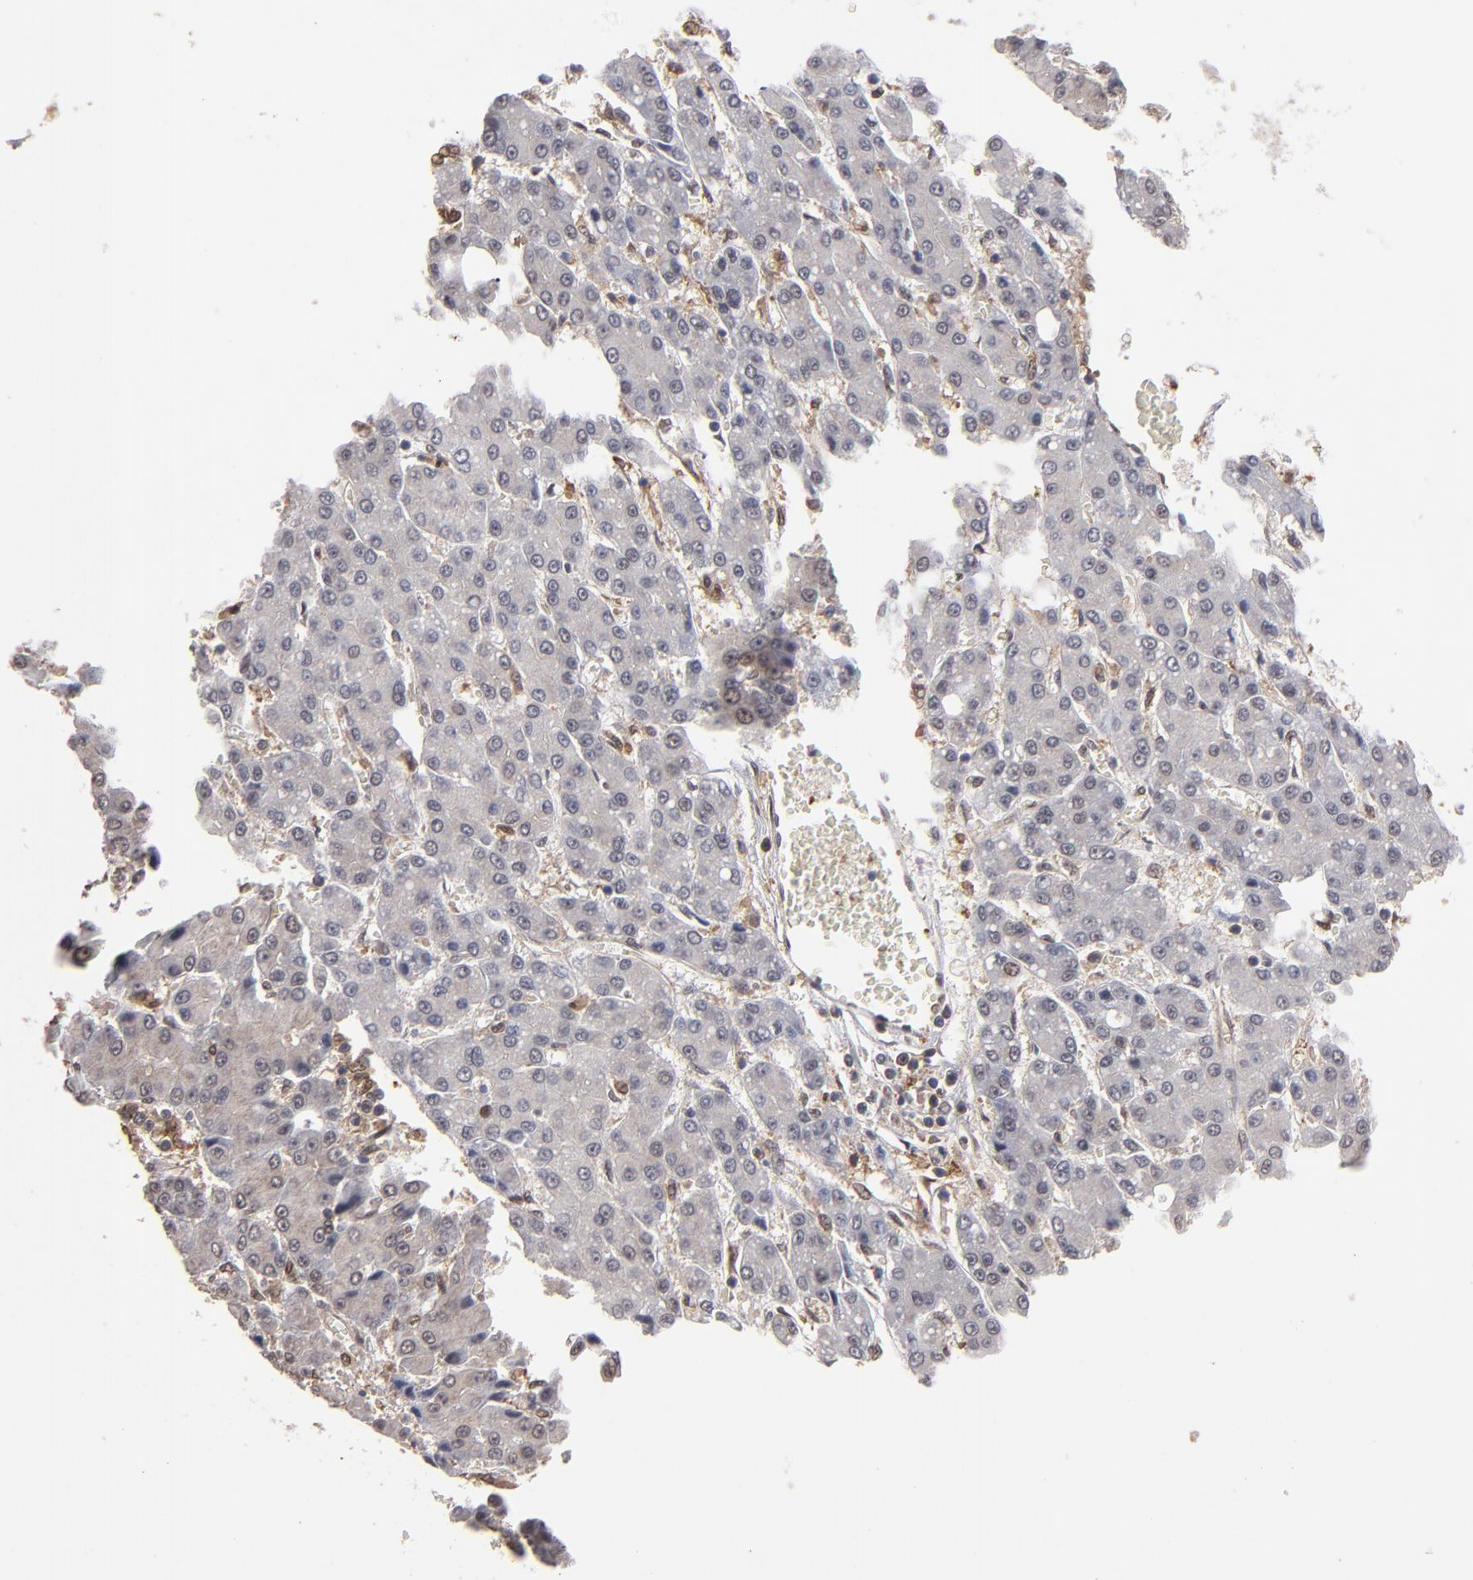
{"staining": {"intensity": "weak", "quantity": "<25%", "location": "cytoplasmic/membranous"}, "tissue": "liver cancer", "cell_type": "Tumor cells", "image_type": "cancer", "snomed": [{"axis": "morphology", "description": "Carcinoma, Hepatocellular, NOS"}, {"axis": "topography", "description": "Liver"}], "caption": "A high-resolution micrograph shows immunohistochemistry staining of liver cancer (hepatocellular carcinoma), which displays no significant positivity in tumor cells.", "gene": "HUWE1", "patient": {"sex": "male", "age": 69}}